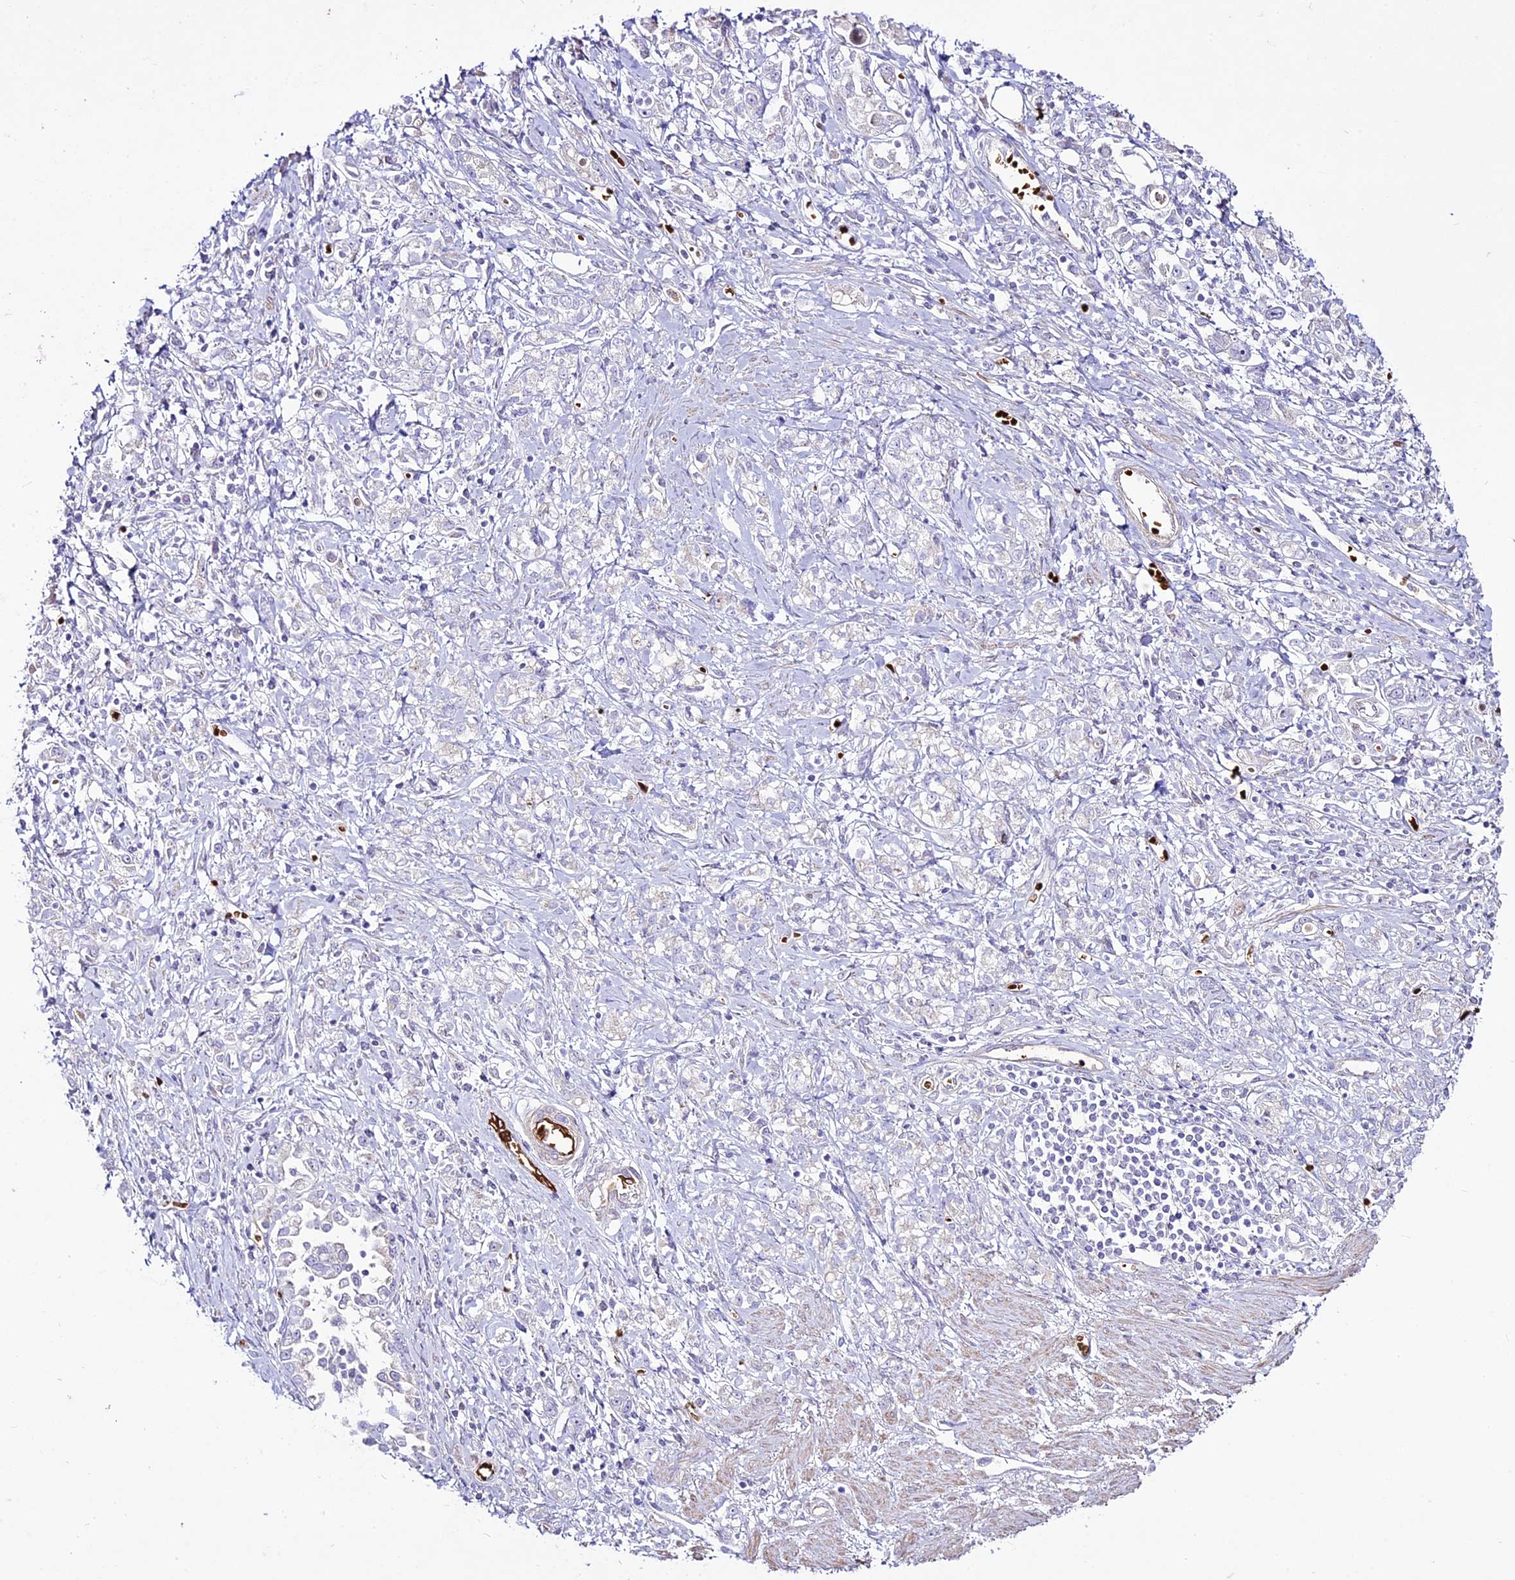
{"staining": {"intensity": "negative", "quantity": "none", "location": "none"}, "tissue": "stomach cancer", "cell_type": "Tumor cells", "image_type": "cancer", "snomed": [{"axis": "morphology", "description": "Adenocarcinoma, NOS"}, {"axis": "topography", "description": "Stomach"}], "caption": "A histopathology image of stomach cancer stained for a protein displays no brown staining in tumor cells. The staining was performed using DAB to visualize the protein expression in brown, while the nuclei were stained in blue with hematoxylin (Magnification: 20x).", "gene": "SUSD3", "patient": {"sex": "female", "age": 76}}